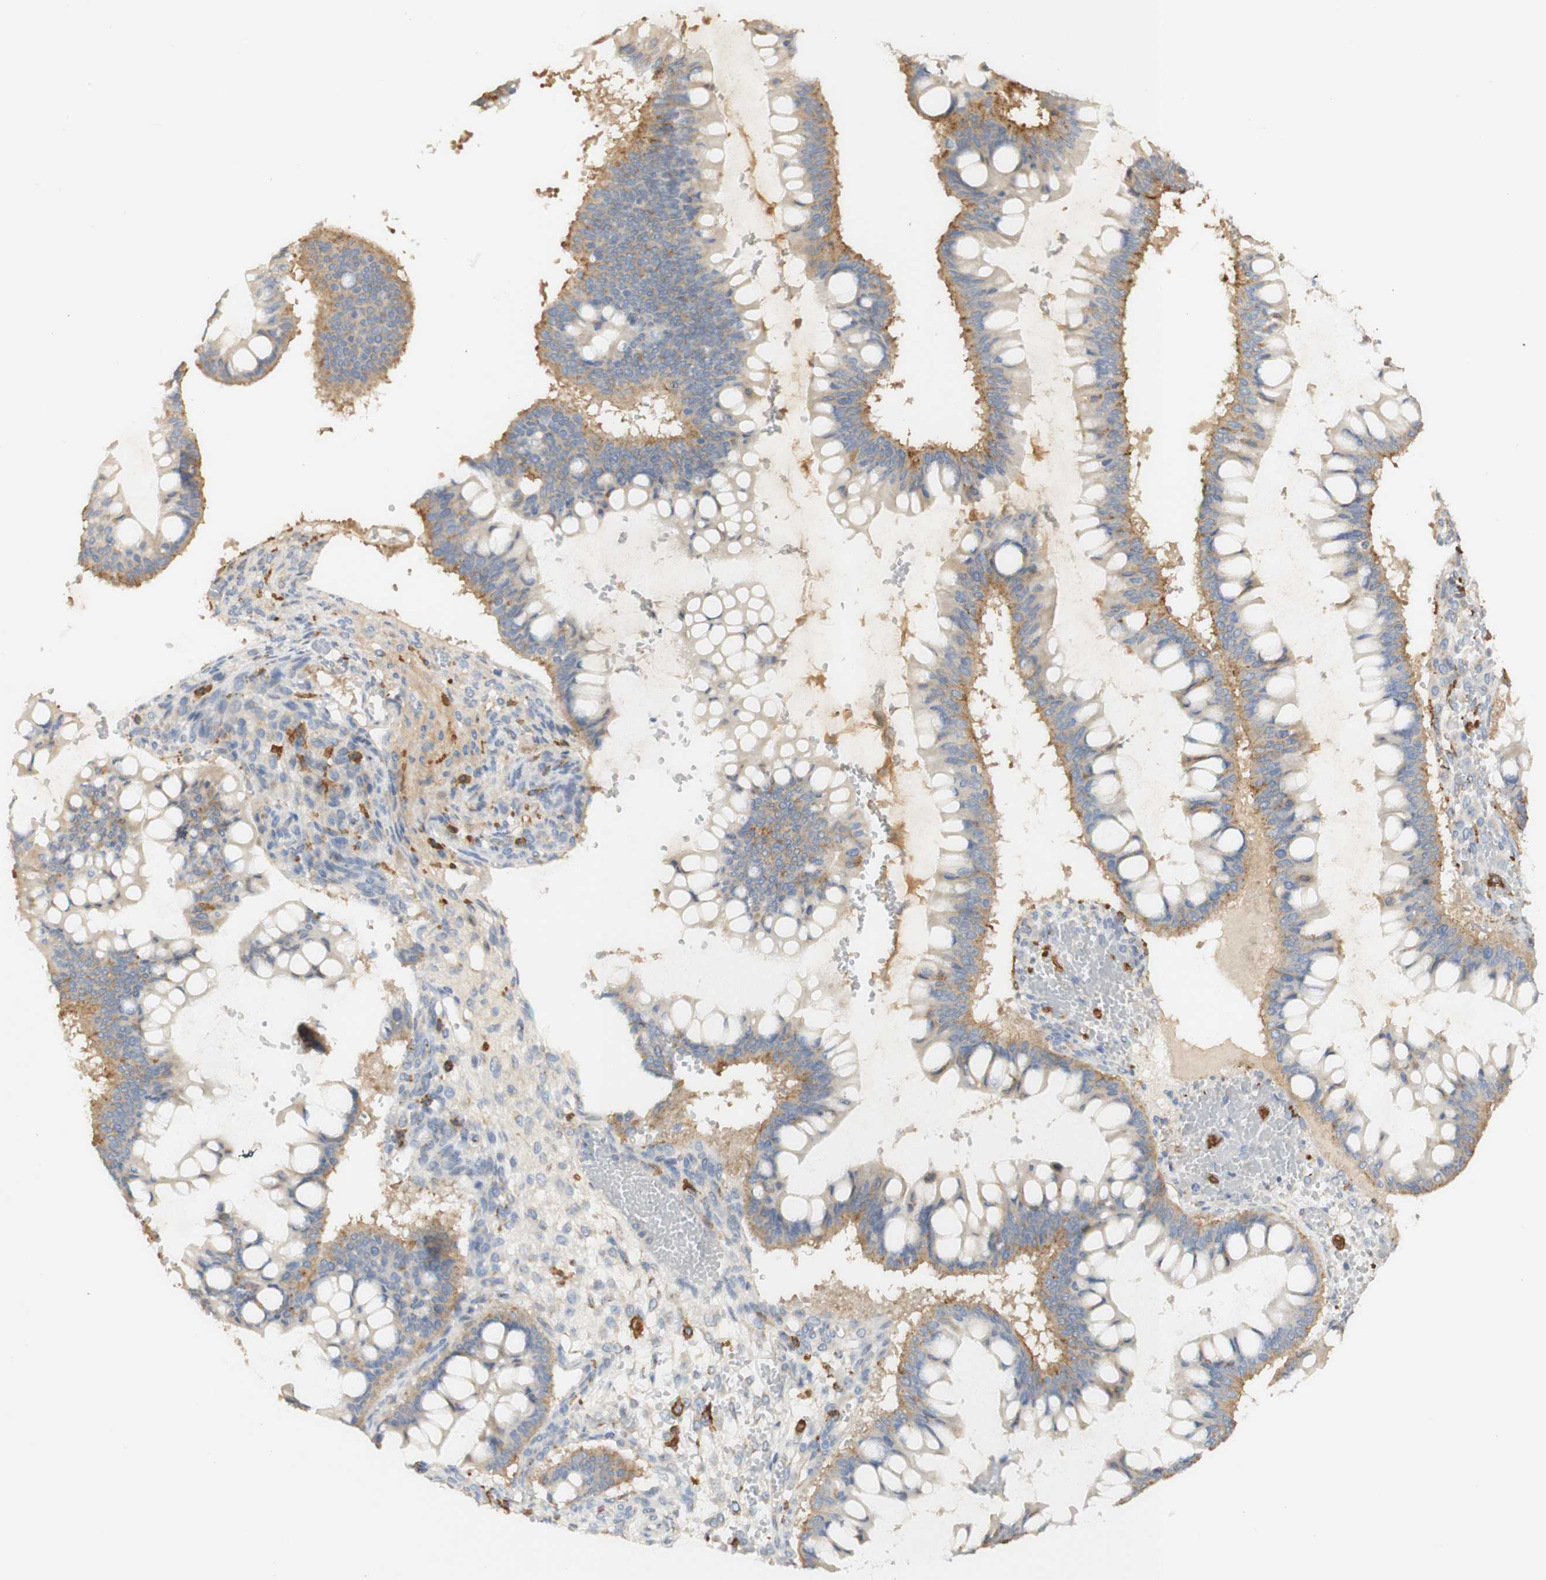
{"staining": {"intensity": "moderate", "quantity": ">75%", "location": "cytoplasmic/membranous"}, "tissue": "ovarian cancer", "cell_type": "Tumor cells", "image_type": "cancer", "snomed": [{"axis": "morphology", "description": "Cystadenocarcinoma, mucinous, NOS"}, {"axis": "topography", "description": "Ovary"}], "caption": "Ovarian cancer (mucinous cystadenocarcinoma) tissue shows moderate cytoplasmic/membranous staining in about >75% of tumor cells", "gene": "FCGRT", "patient": {"sex": "female", "age": 73}}